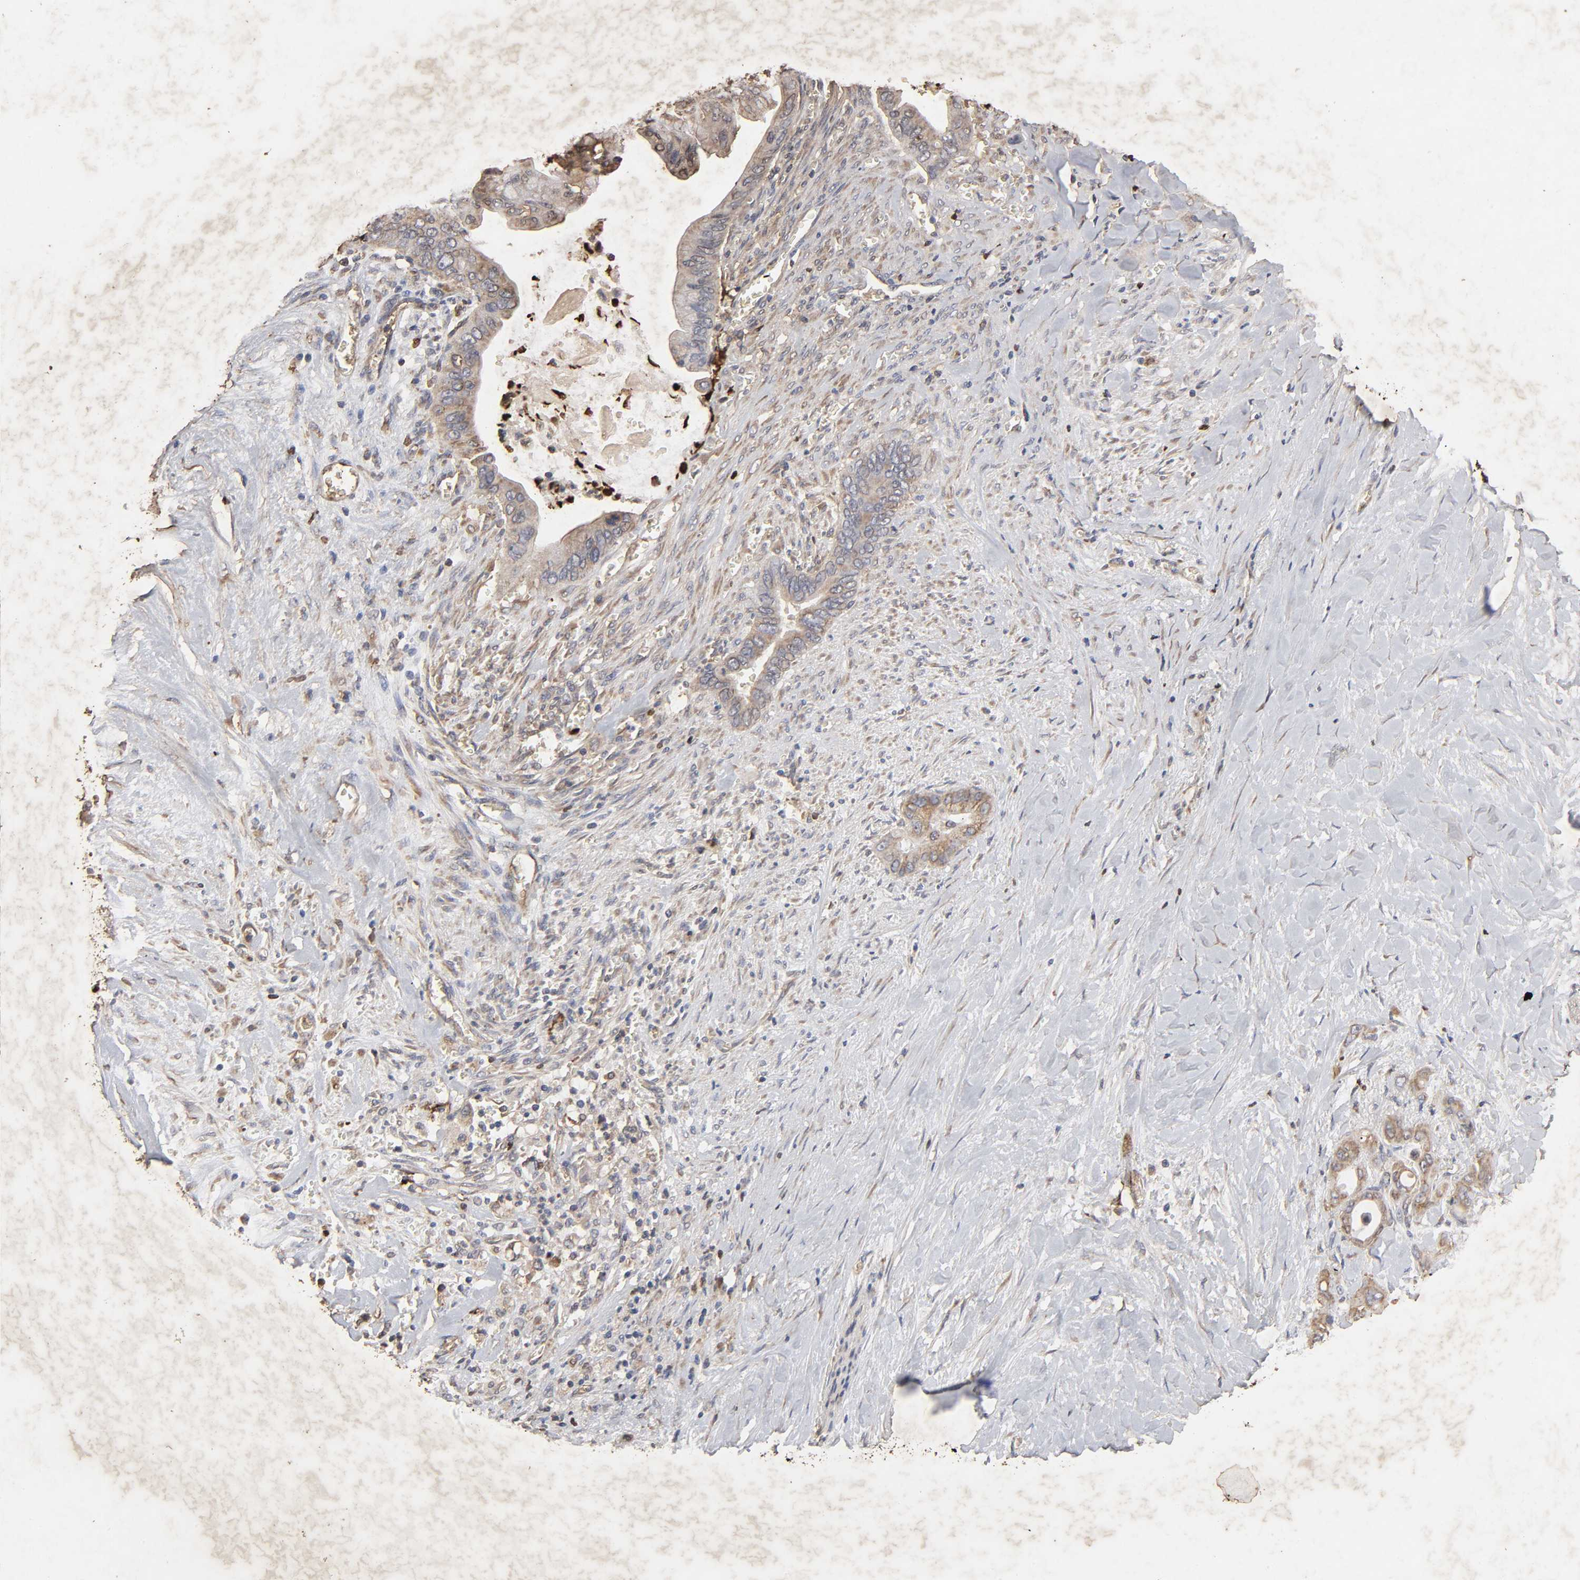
{"staining": {"intensity": "moderate", "quantity": "25%-75%", "location": "cytoplasmic/membranous"}, "tissue": "pancreatic cancer", "cell_type": "Tumor cells", "image_type": "cancer", "snomed": [{"axis": "morphology", "description": "Adenocarcinoma, NOS"}, {"axis": "topography", "description": "Pancreas"}], "caption": "Immunohistochemistry (DAB (3,3'-diaminobenzidine)) staining of human pancreatic cancer (adenocarcinoma) shows moderate cytoplasmic/membranous protein positivity in about 25%-75% of tumor cells.", "gene": "CYCS", "patient": {"sex": "male", "age": 59}}